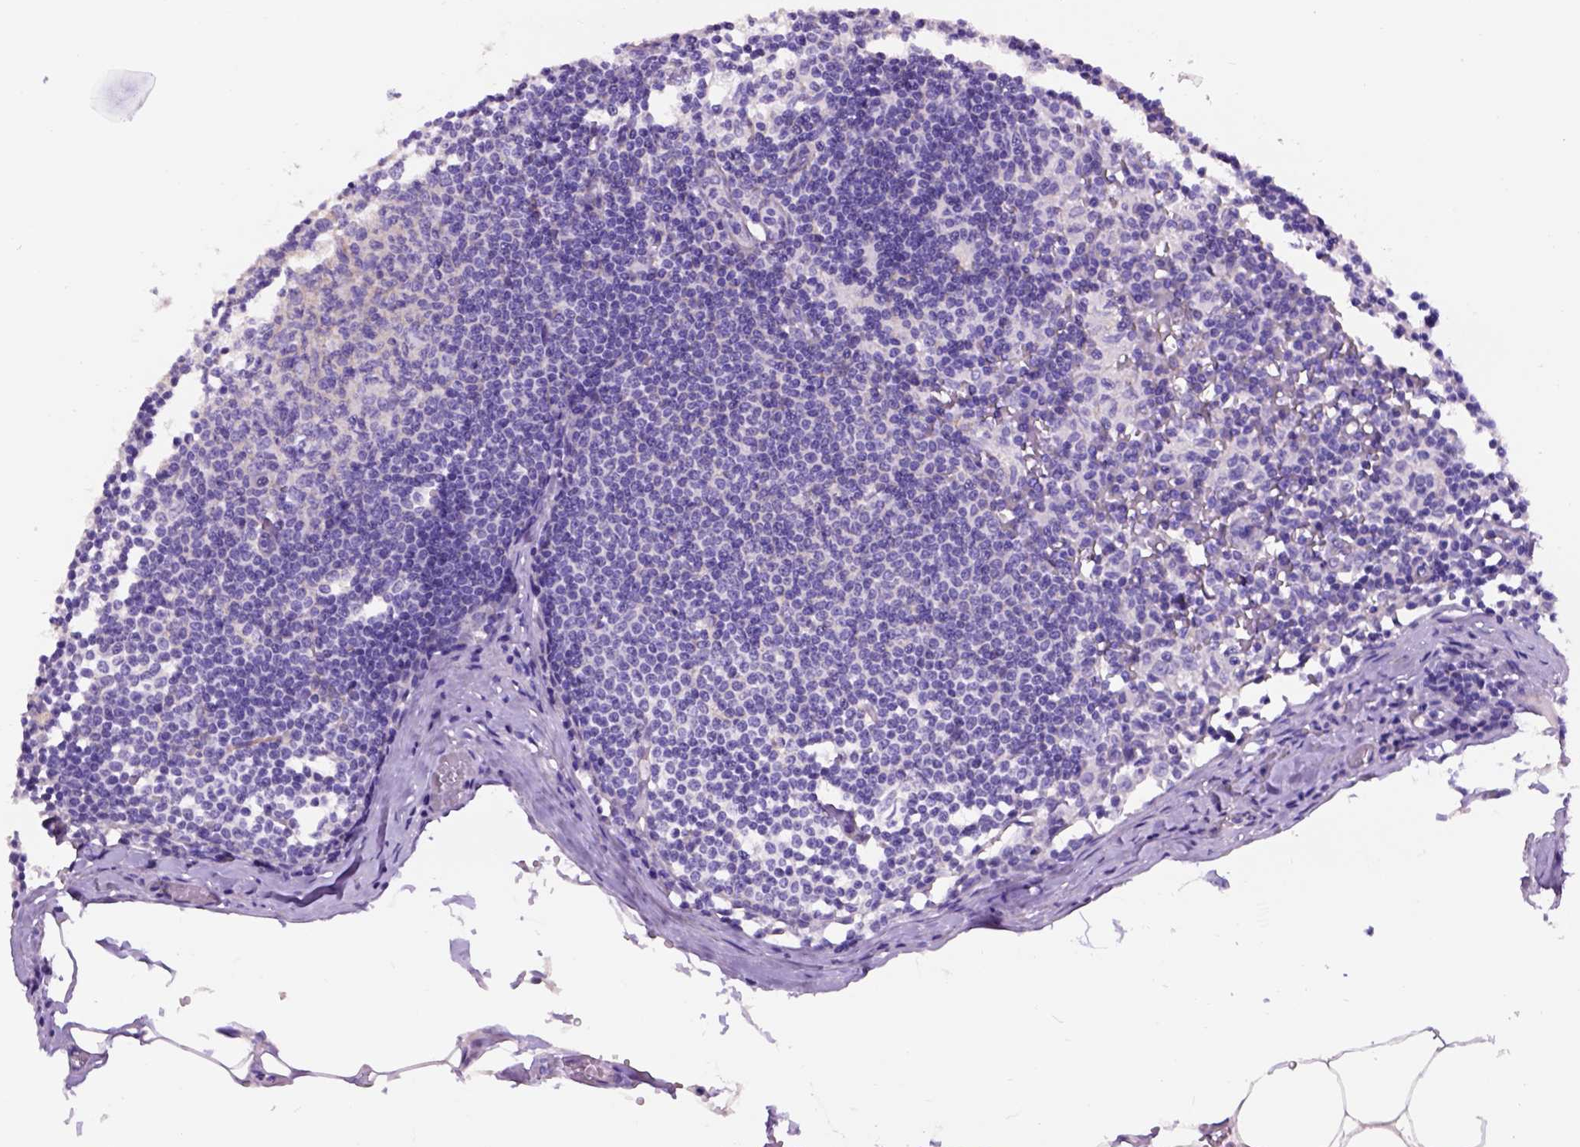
{"staining": {"intensity": "negative", "quantity": "none", "location": "none"}, "tissue": "lymph node", "cell_type": "Germinal center cells", "image_type": "normal", "snomed": [{"axis": "morphology", "description": "Normal tissue, NOS"}, {"axis": "topography", "description": "Lymph node"}], "caption": "This is an immunohistochemistry histopathology image of benign human lymph node. There is no positivity in germinal center cells.", "gene": "EGFR", "patient": {"sex": "female", "age": 69}}